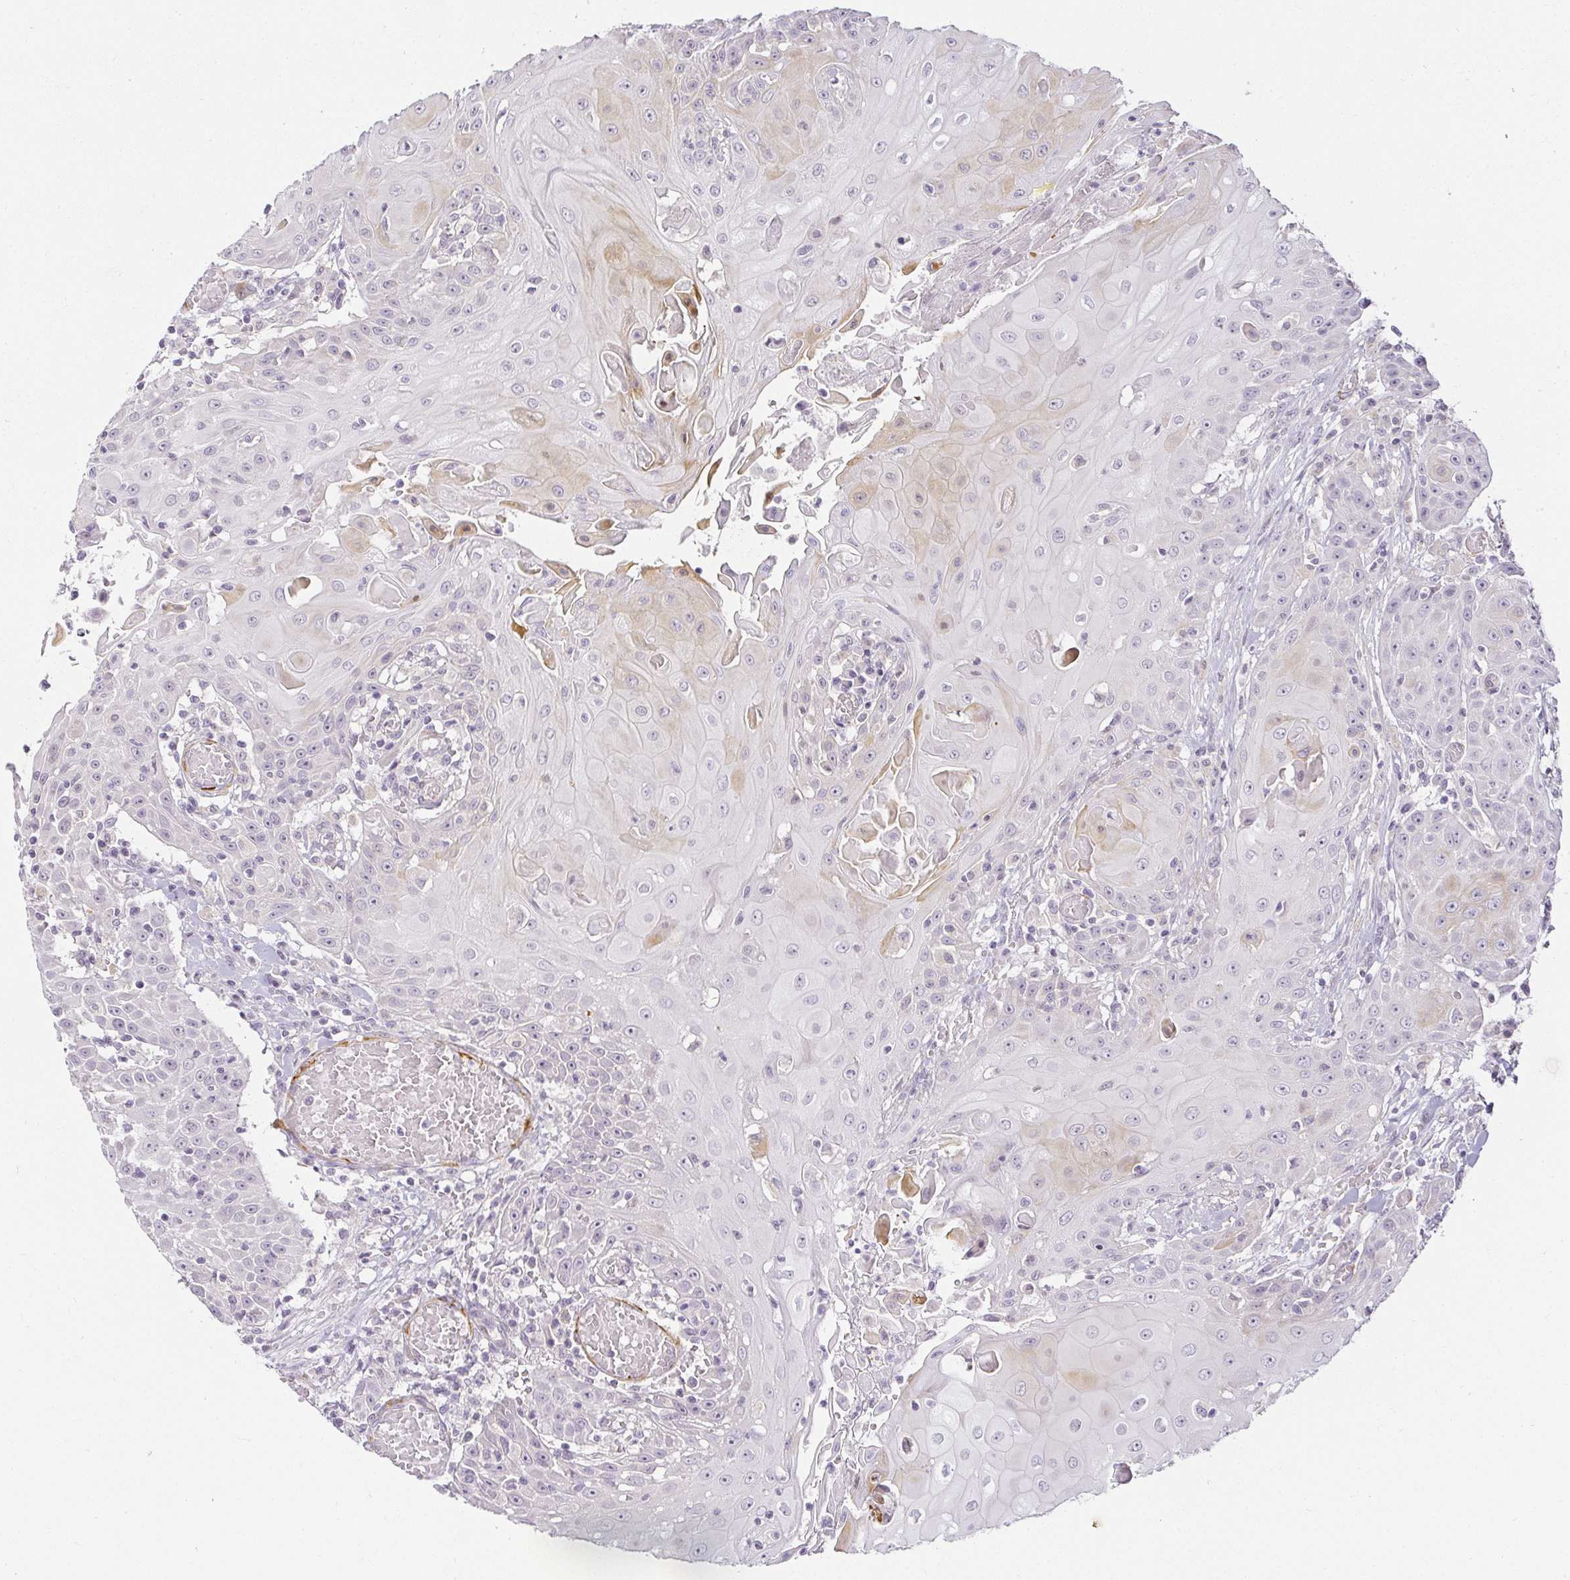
{"staining": {"intensity": "negative", "quantity": "none", "location": "none"}, "tissue": "head and neck cancer", "cell_type": "Tumor cells", "image_type": "cancer", "snomed": [{"axis": "morphology", "description": "Normal tissue, NOS"}, {"axis": "morphology", "description": "Squamous cell carcinoma, NOS"}, {"axis": "topography", "description": "Oral tissue"}, {"axis": "topography", "description": "Head-Neck"}], "caption": "A micrograph of human head and neck cancer is negative for staining in tumor cells.", "gene": "ACAN", "patient": {"sex": "female", "age": 55}}